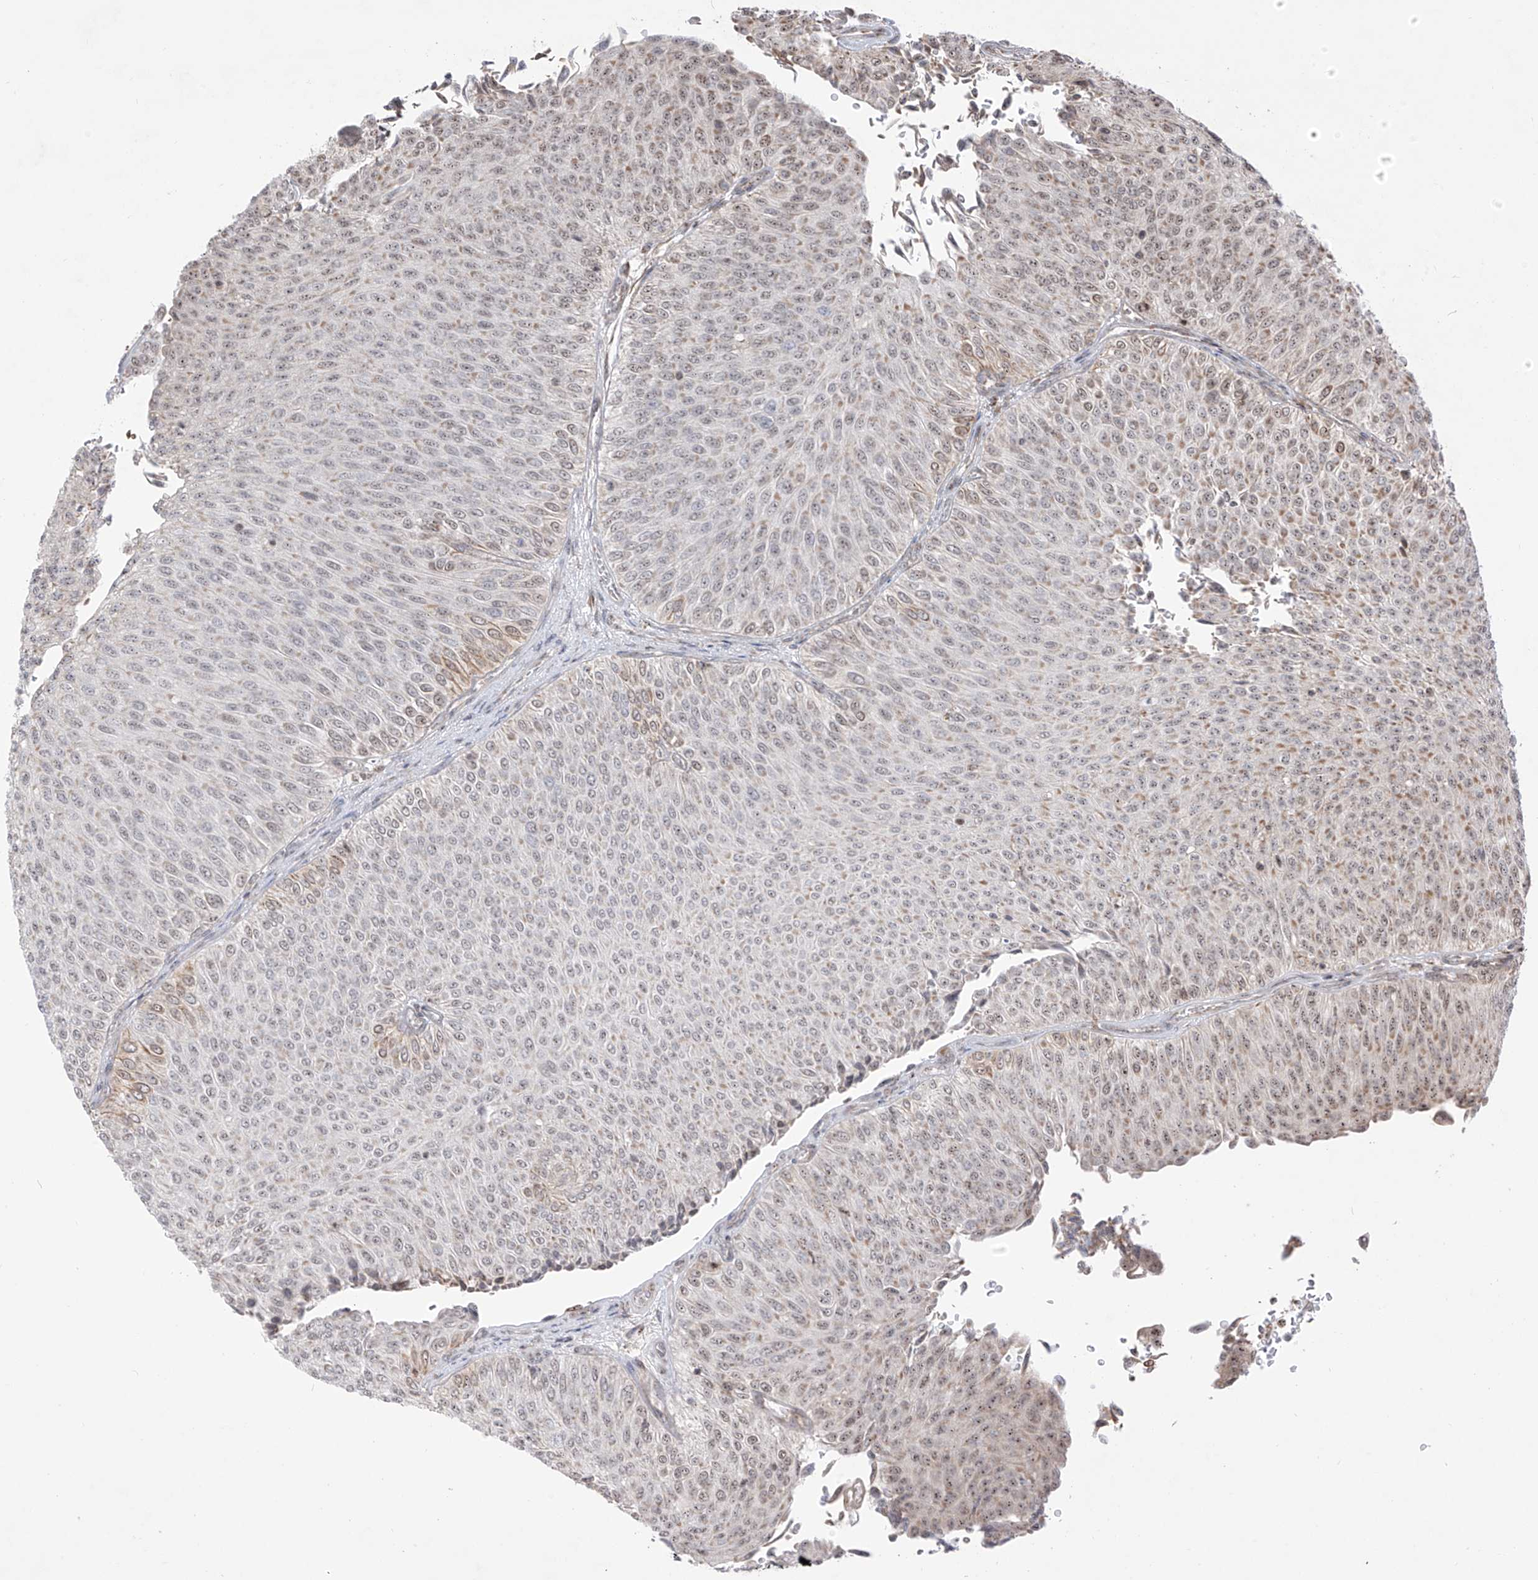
{"staining": {"intensity": "weak", "quantity": ">75%", "location": "nuclear"}, "tissue": "urothelial cancer", "cell_type": "Tumor cells", "image_type": "cancer", "snomed": [{"axis": "morphology", "description": "Urothelial carcinoma, Low grade"}, {"axis": "topography", "description": "Urinary bladder"}], "caption": "Human urothelial cancer stained with a protein marker exhibits weak staining in tumor cells.", "gene": "ZBTB8A", "patient": {"sex": "male", "age": 78}}